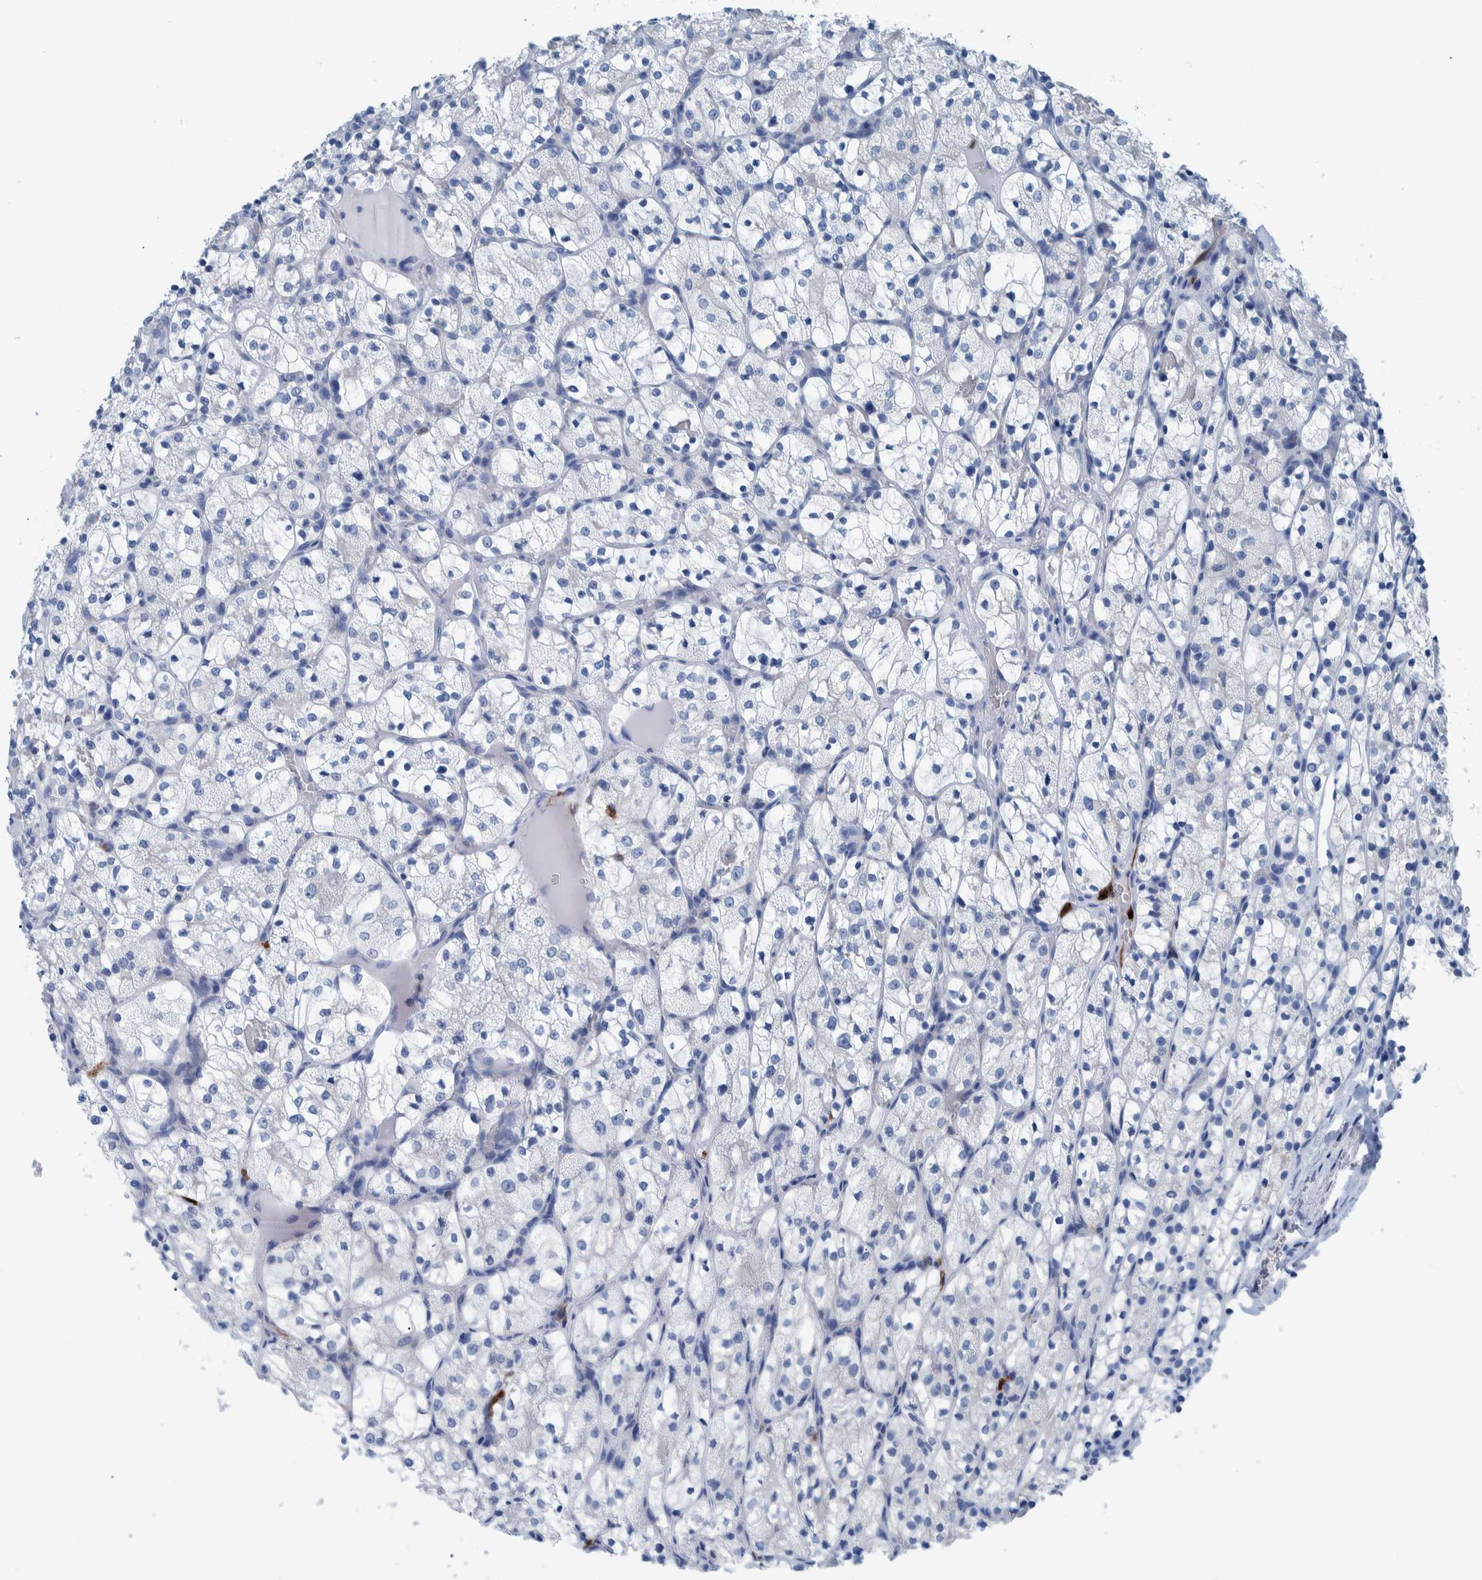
{"staining": {"intensity": "negative", "quantity": "none", "location": "none"}, "tissue": "renal cancer", "cell_type": "Tumor cells", "image_type": "cancer", "snomed": [{"axis": "morphology", "description": "Adenocarcinoma, NOS"}, {"axis": "topography", "description": "Kidney"}], "caption": "Micrograph shows no protein staining in tumor cells of adenocarcinoma (renal) tissue.", "gene": "IDO1", "patient": {"sex": "female", "age": 69}}